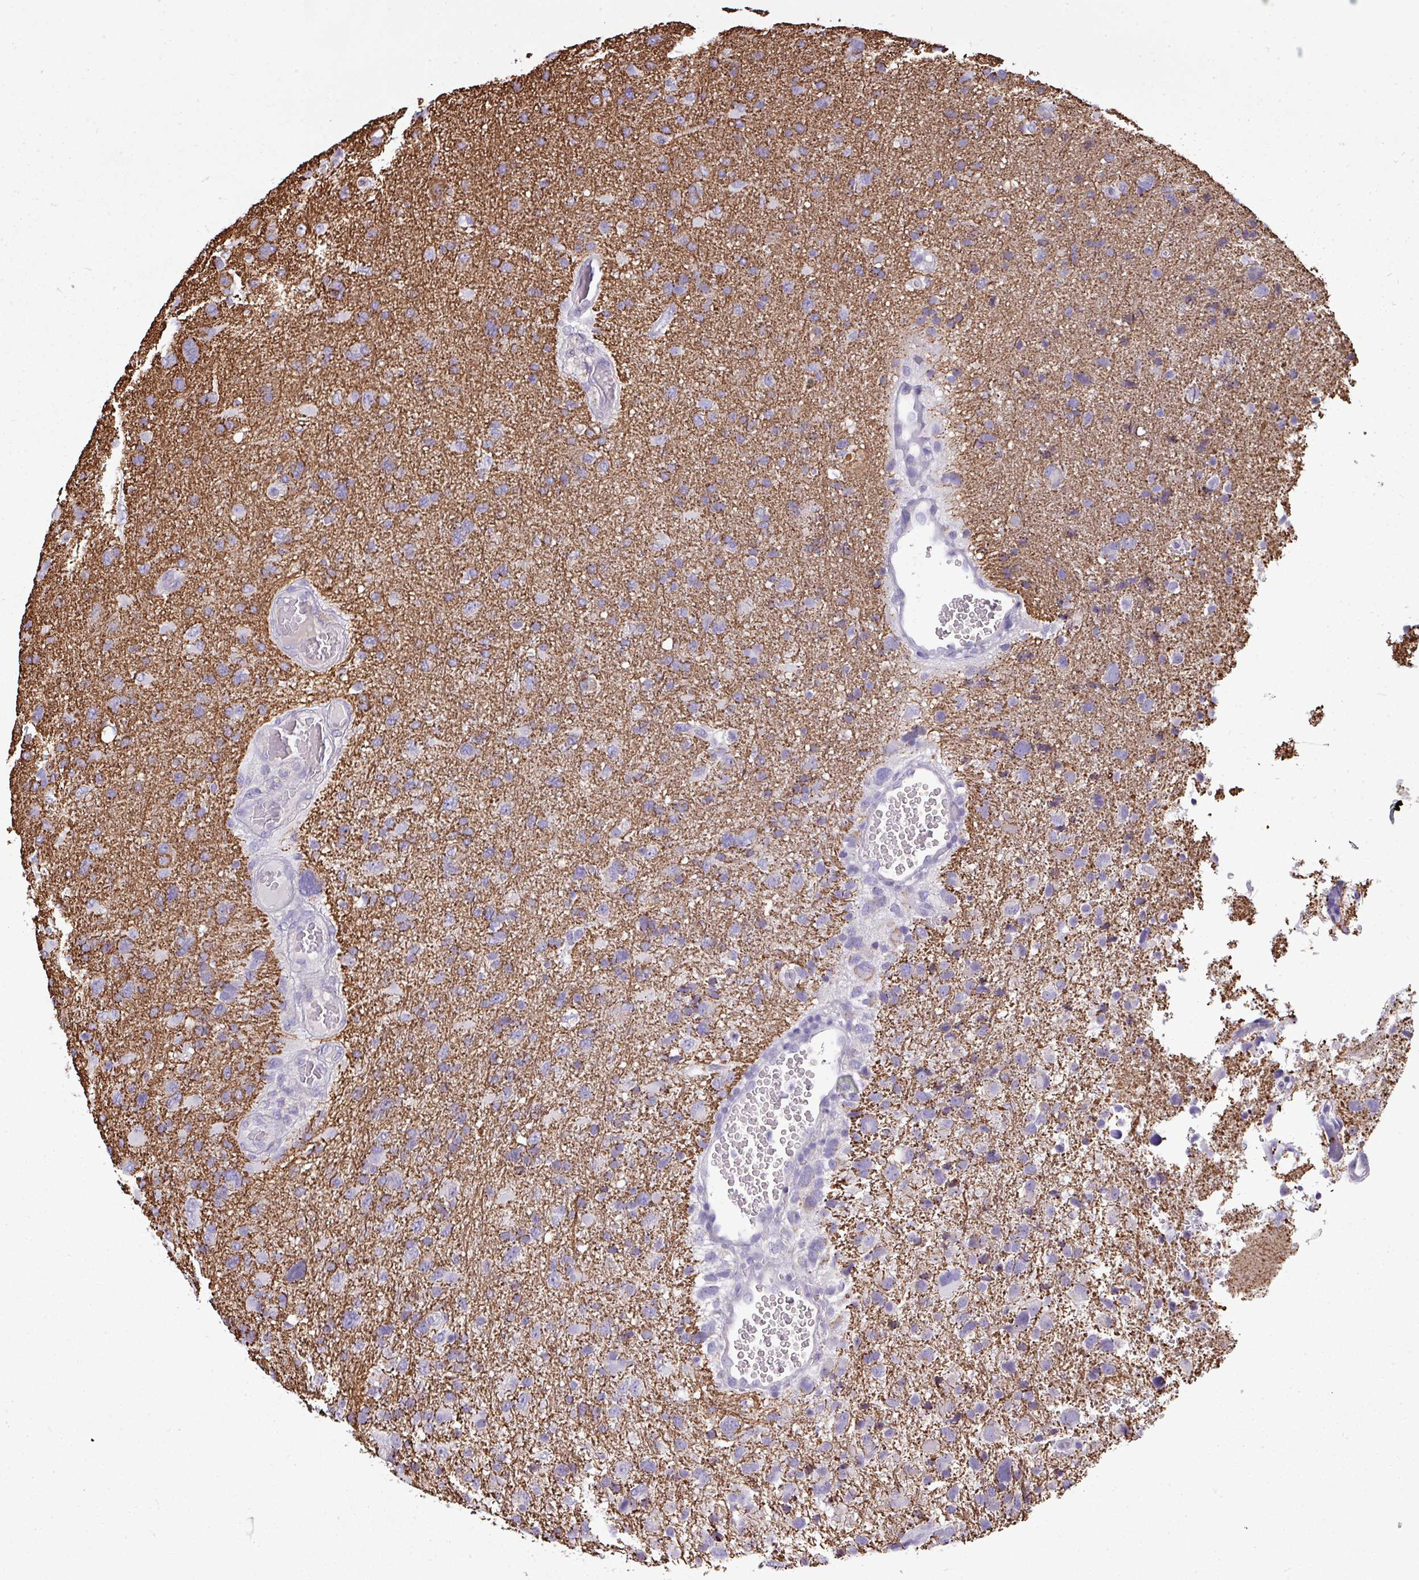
{"staining": {"intensity": "negative", "quantity": "none", "location": "none"}, "tissue": "glioma", "cell_type": "Tumor cells", "image_type": "cancer", "snomed": [{"axis": "morphology", "description": "Glioma, malignant, High grade"}, {"axis": "topography", "description": "Brain"}], "caption": "Tumor cells show no significant staining in malignant glioma (high-grade). (DAB (3,3'-diaminobenzidine) immunohistochemistry (IHC), high magnification).", "gene": "DNAAF9", "patient": {"sex": "male", "age": 61}}